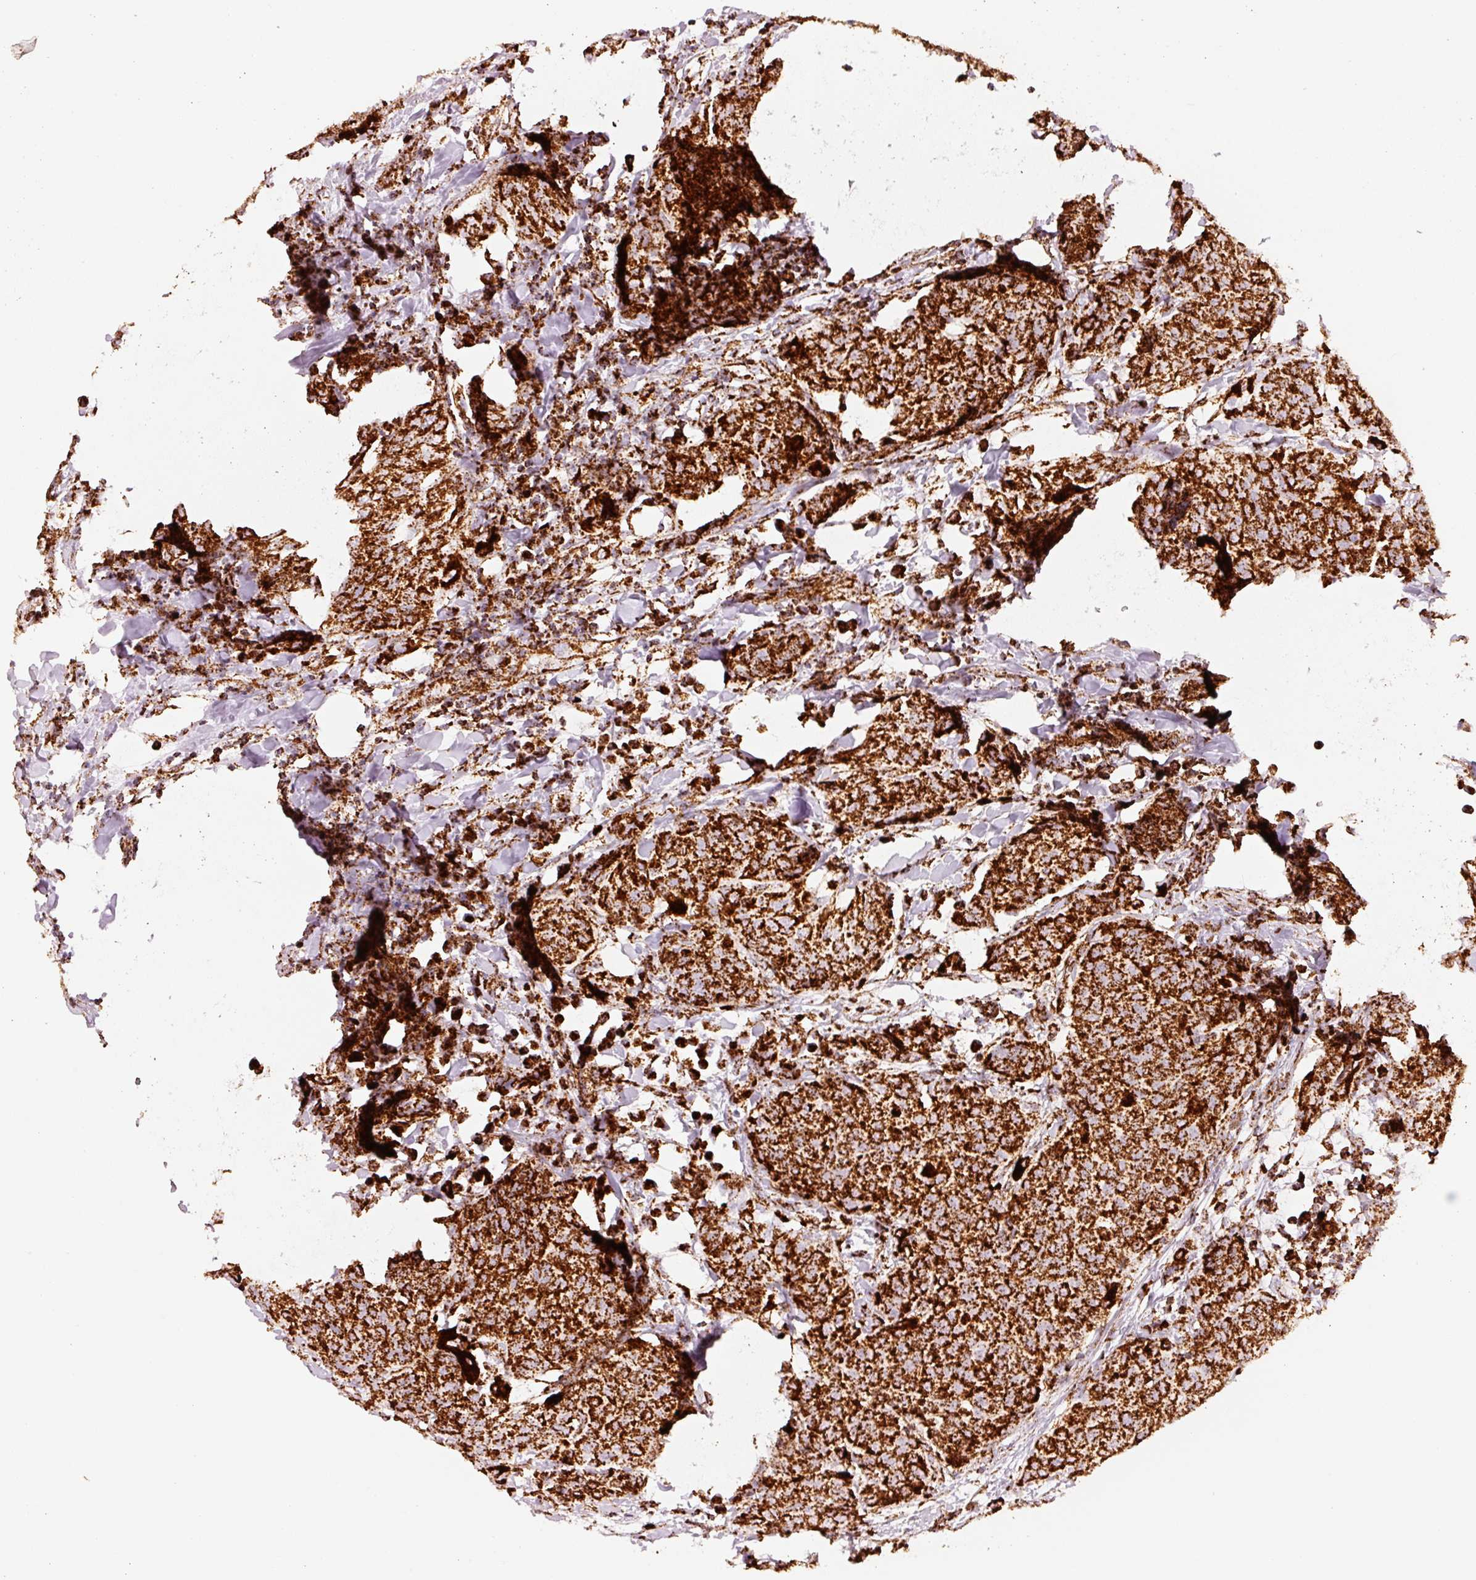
{"staining": {"intensity": "strong", "quantity": ">75%", "location": "cytoplasmic/membranous"}, "tissue": "breast cancer", "cell_type": "Tumor cells", "image_type": "cancer", "snomed": [{"axis": "morphology", "description": "Duct carcinoma"}, {"axis": "topography", "description": "Breast"}], "caption": "Protein expression analysis of human breast cancer (intraductal carcinoma) reveals strong cytoplasmic/membranous positivity in about >75% of tumor cells.", "gene": "UQCRC1", "patient": {"sex": "female", "age": 47}}